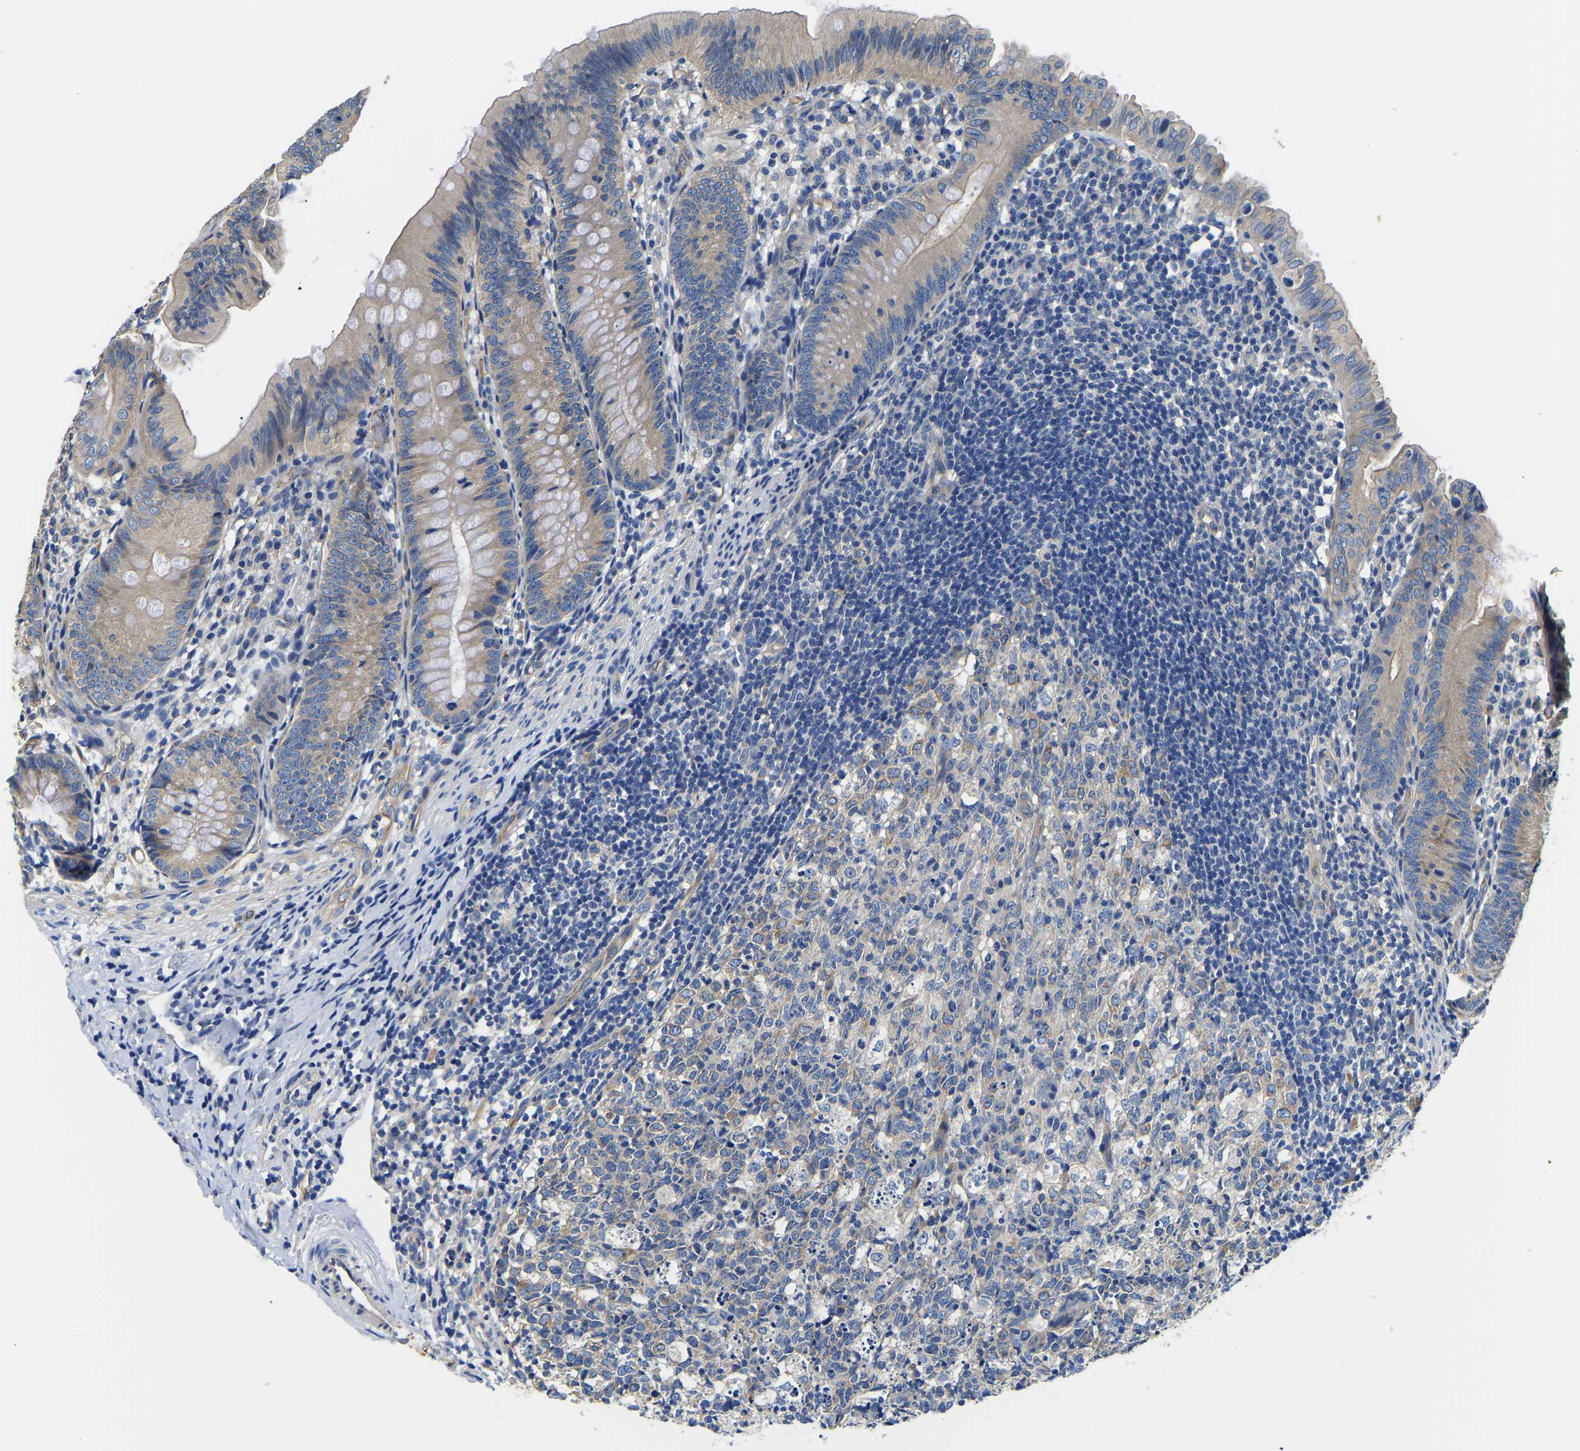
{"staining": {"intensity": "weak", "quantity": ">75%", "location": "cytoplasmic/membranous"}, "tissue": "appendix", "cell_type": "Glandular cells", "image_type": "normal", "snomed": [{"axis": "morphology", "description": "Normal tissue, NOS"}, {"axis": "topography", "description": "Appendix"}], "caption": "Immunohistochemical staining of unremarkable human appendix shows weak cytoplasmic/membranous protein positivity in approximately >75% of glandular cells. The staining was performed using DAB (3,3'-diaminobenzidine) to visualize the protein expression in brown, while the nuclei were stained in blue with hematoxylin (Magnification: 20x).", "gene": "CSDE1", "patient": {"sex": "male", "age": 1}}